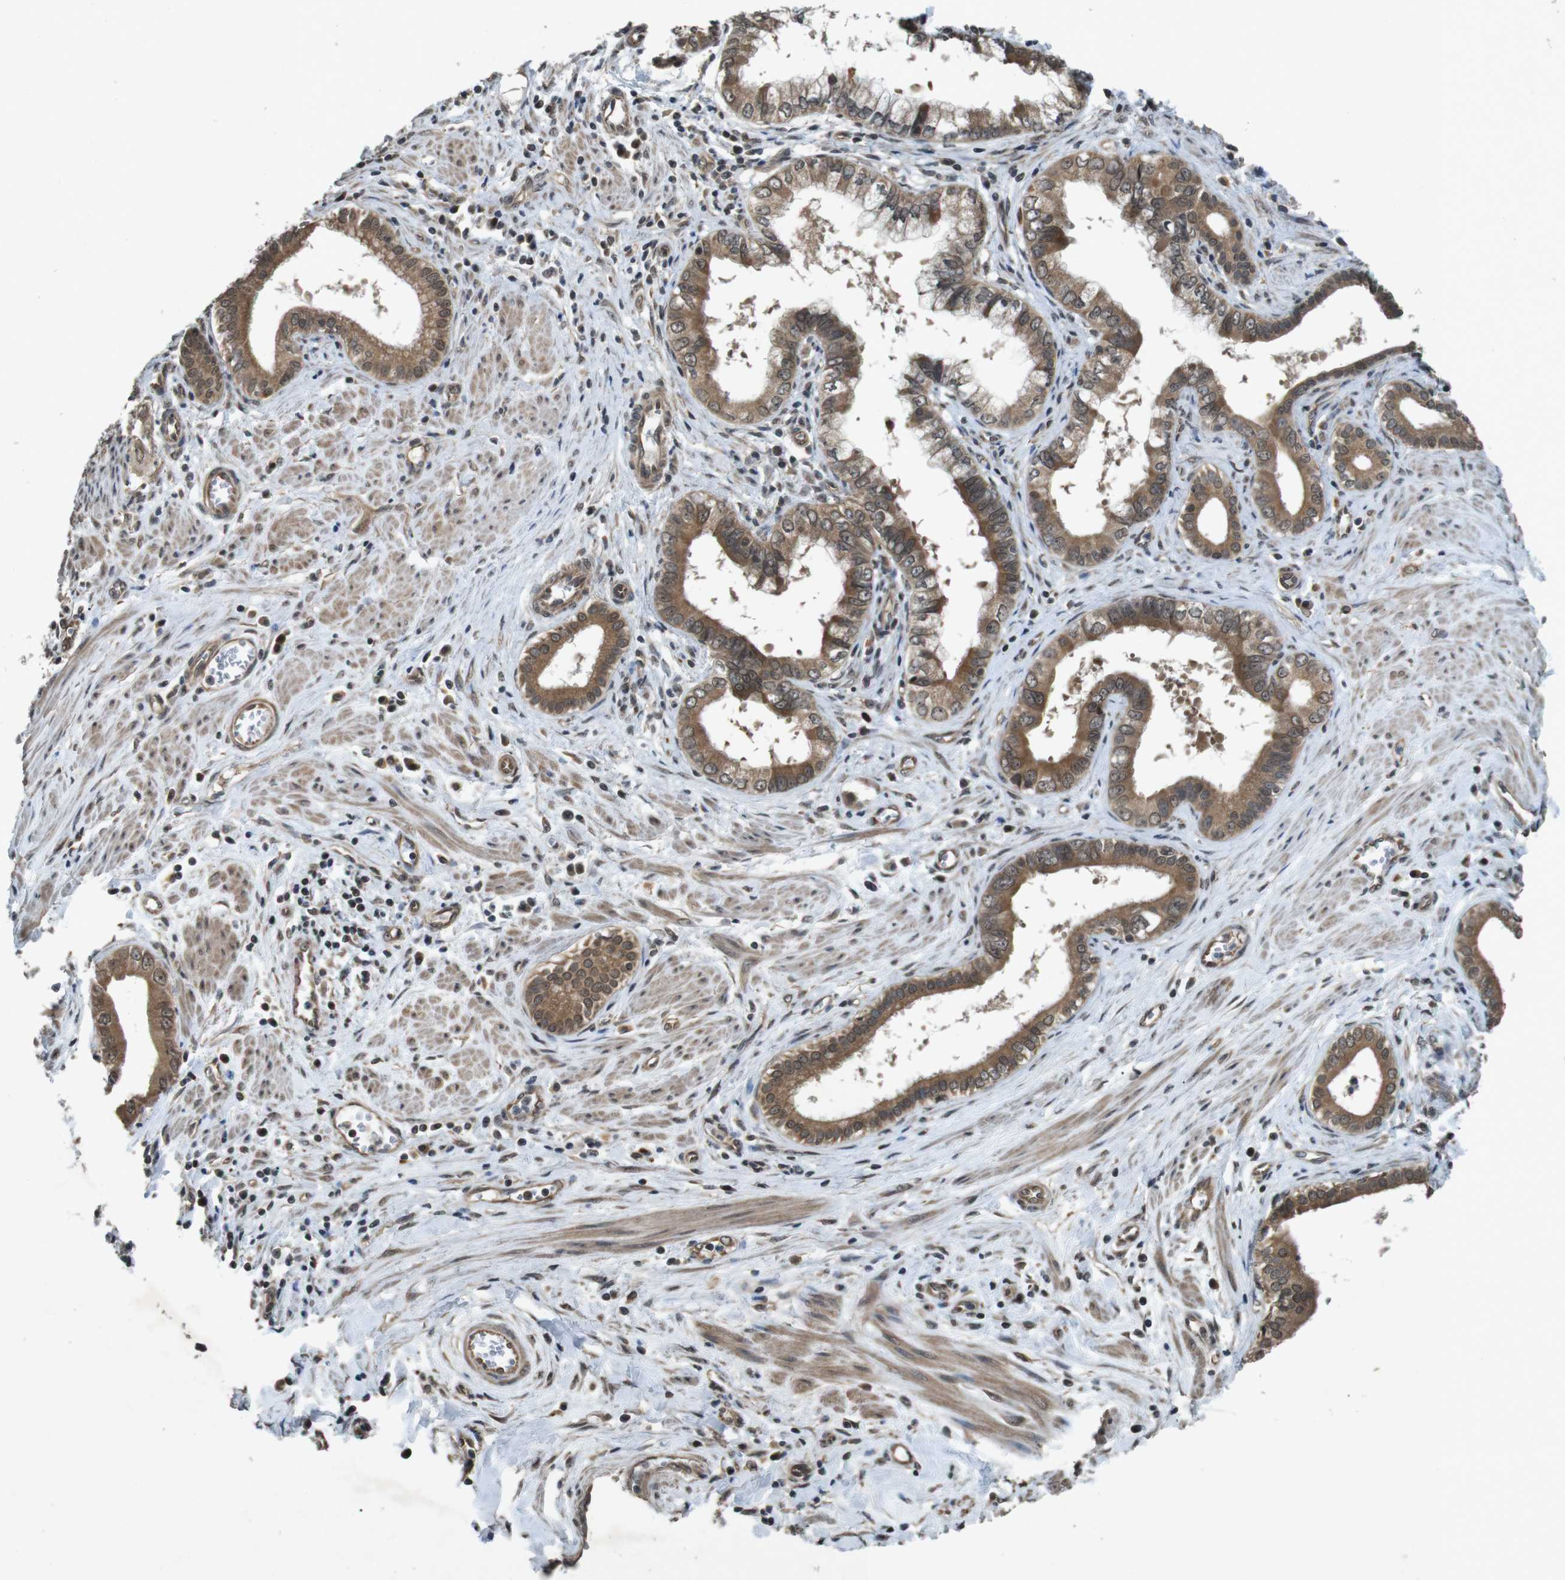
{"staining": {"intensity": "moderate", "quantity": ">75%", "location": "cytoplasmic/membranous"}, "tissue": "pancreatic cancer", "cell_type": "Tumor cells", "image_type": "cancer", "snomed": [{"axis": "morphology", "description": "Normal tissue, NOS"}, {"axis": "topography", "description": "Lymph node"}], "caption": "Immunohistochemical staining of human pancreatic cancer displays medium levels of moderate cytoplasmic/membranous staining in approximately >75% of tumor cells. Ihc stains the protein of interest in brown and the nuclei are stained blue.", "gene": "SOCS1", "patient": {"sex": "male", "age": 50}}